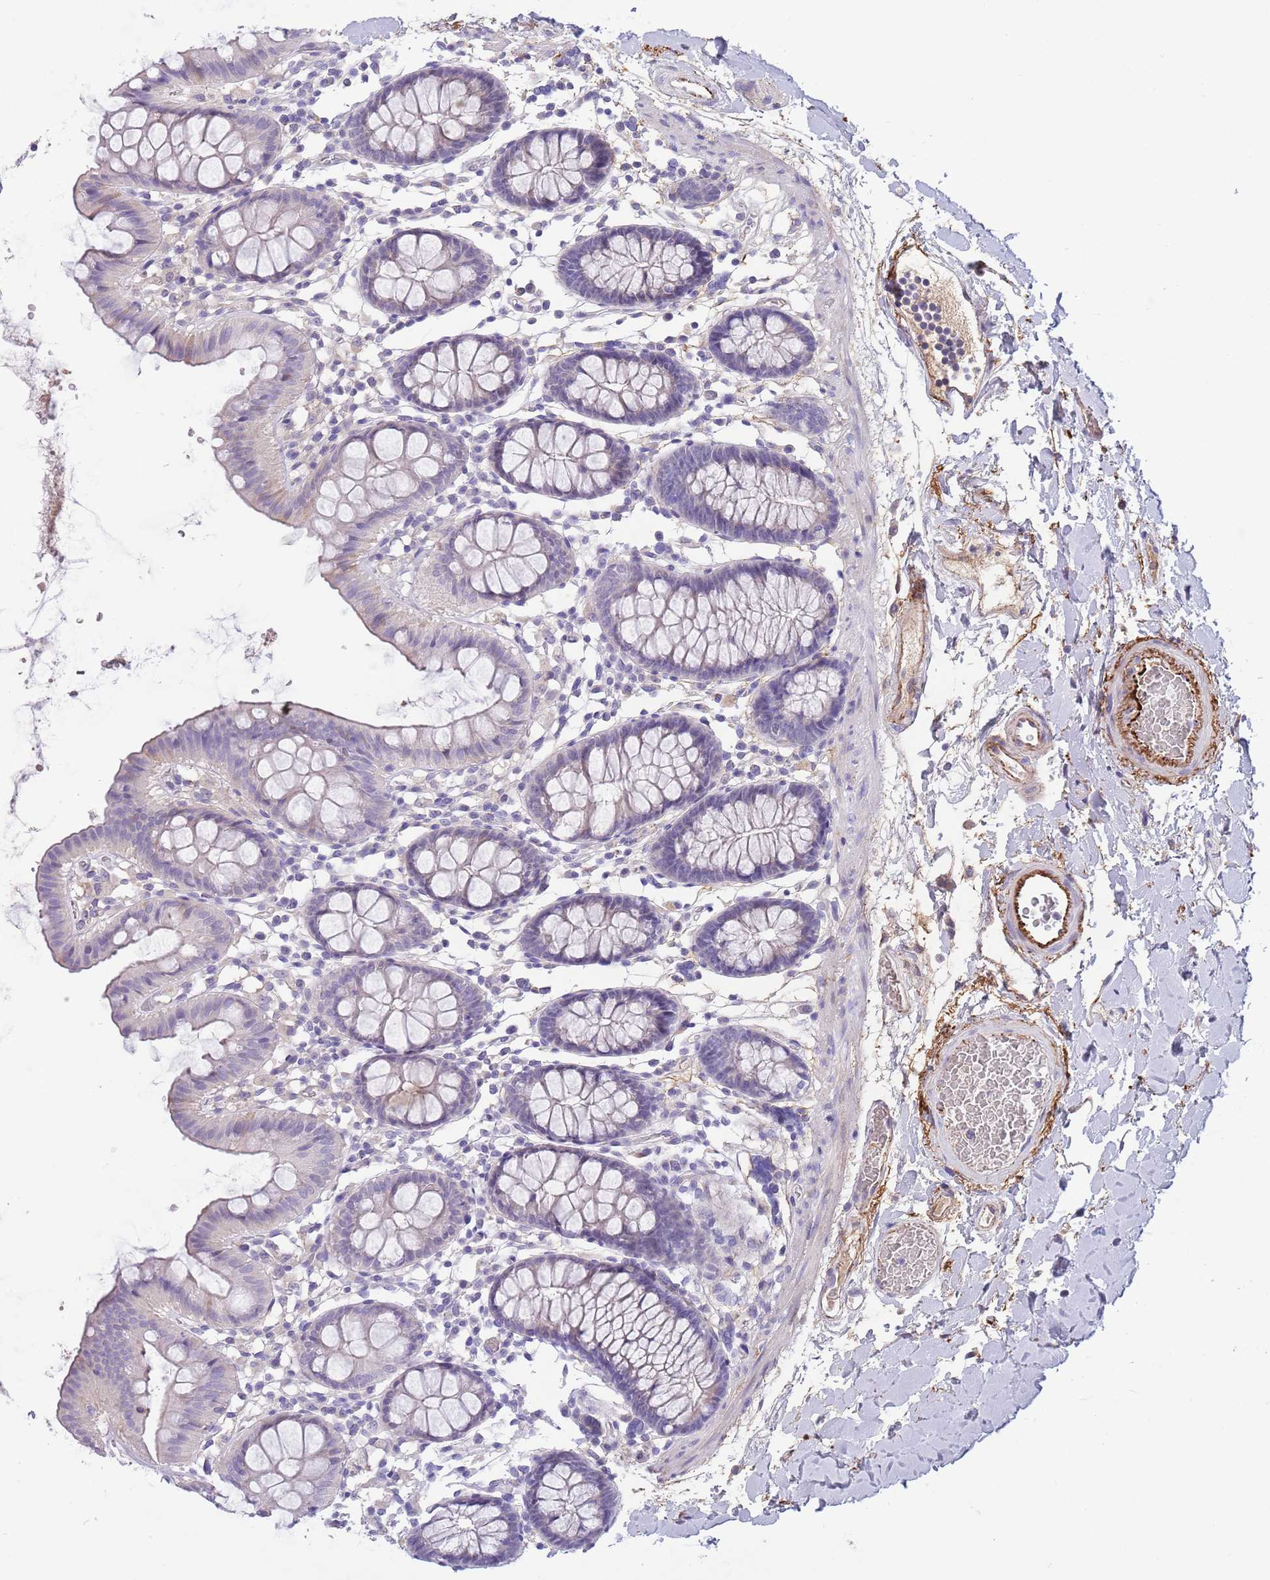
{"staining": {"intensity": "strong", "quantity": ">75%", "location": "cytoplasmic/membranous"}, "tissue": "colon", "cell_type": "Endothelial cells", "image_type": "normal", "snomed": [{"axis": "morphology", "description": "Normal tissue, NOS"}, {"axis": "topography", "description": "Colon"}], "caption": "IHC of benign colon exhibits high levels of strong cytoplasmic/membranous expression in about >75% of endothelial cells.", "gene": "LEPROTL1", "patient": {"sex": "male", "age": 75}}